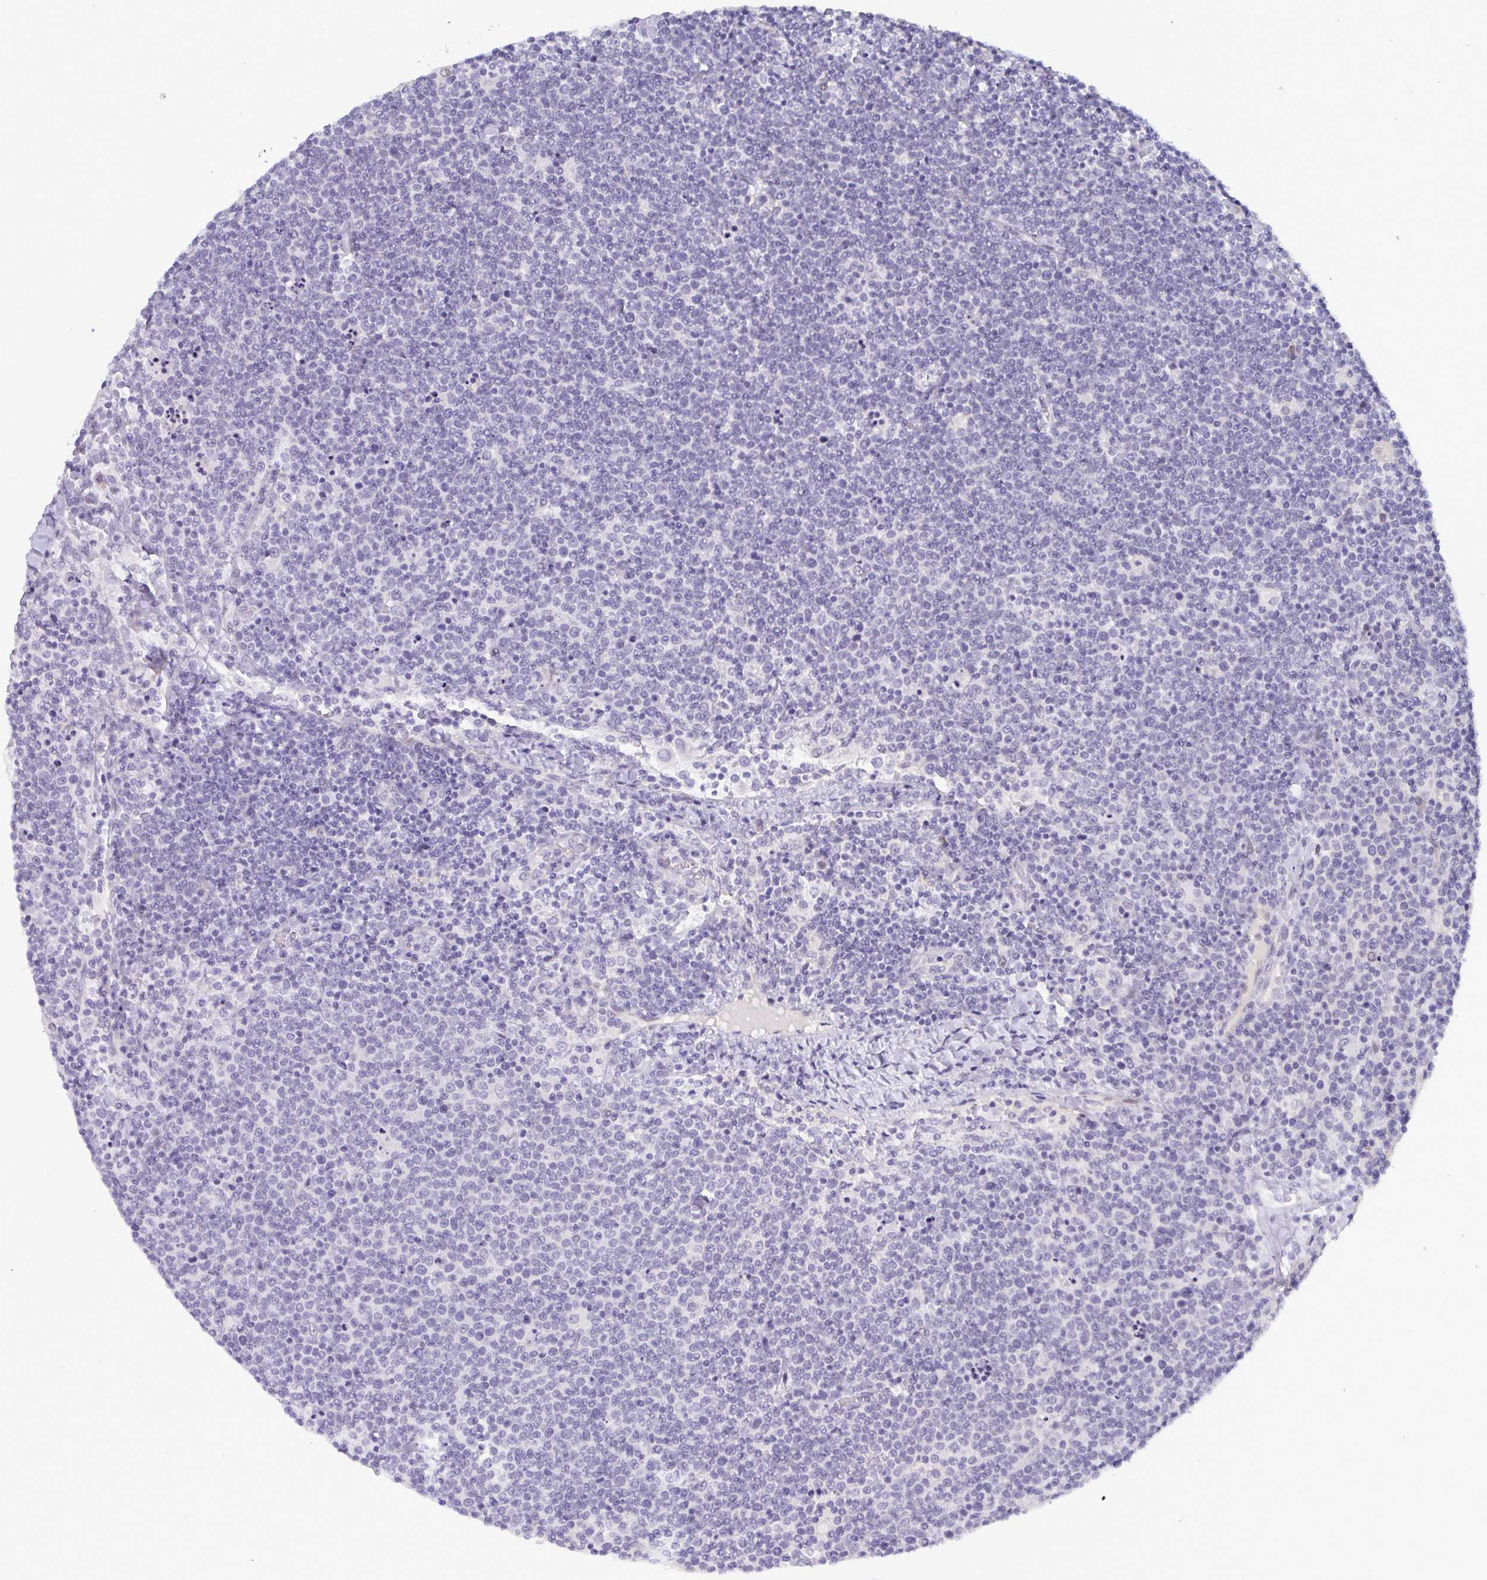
{"staining": {"intensity": "negative", "quantity": "none", "location": "none"}, "tissue": "lymphoma", "cell_type": "Tumor cells", "image_type": "cancer", "snomed": [{"axis": "morphology", "description": "Malignant lymphoma, non-Hodgkin's type, High grade"}, {"axis": "topography", "description": "Lymph node"}], "caption": "Histopathology image shows no significant protein expression in tumor cells of lymphoma.", "gene": "TCEAL8", "patient": {"sex": "male", "age": 61}}